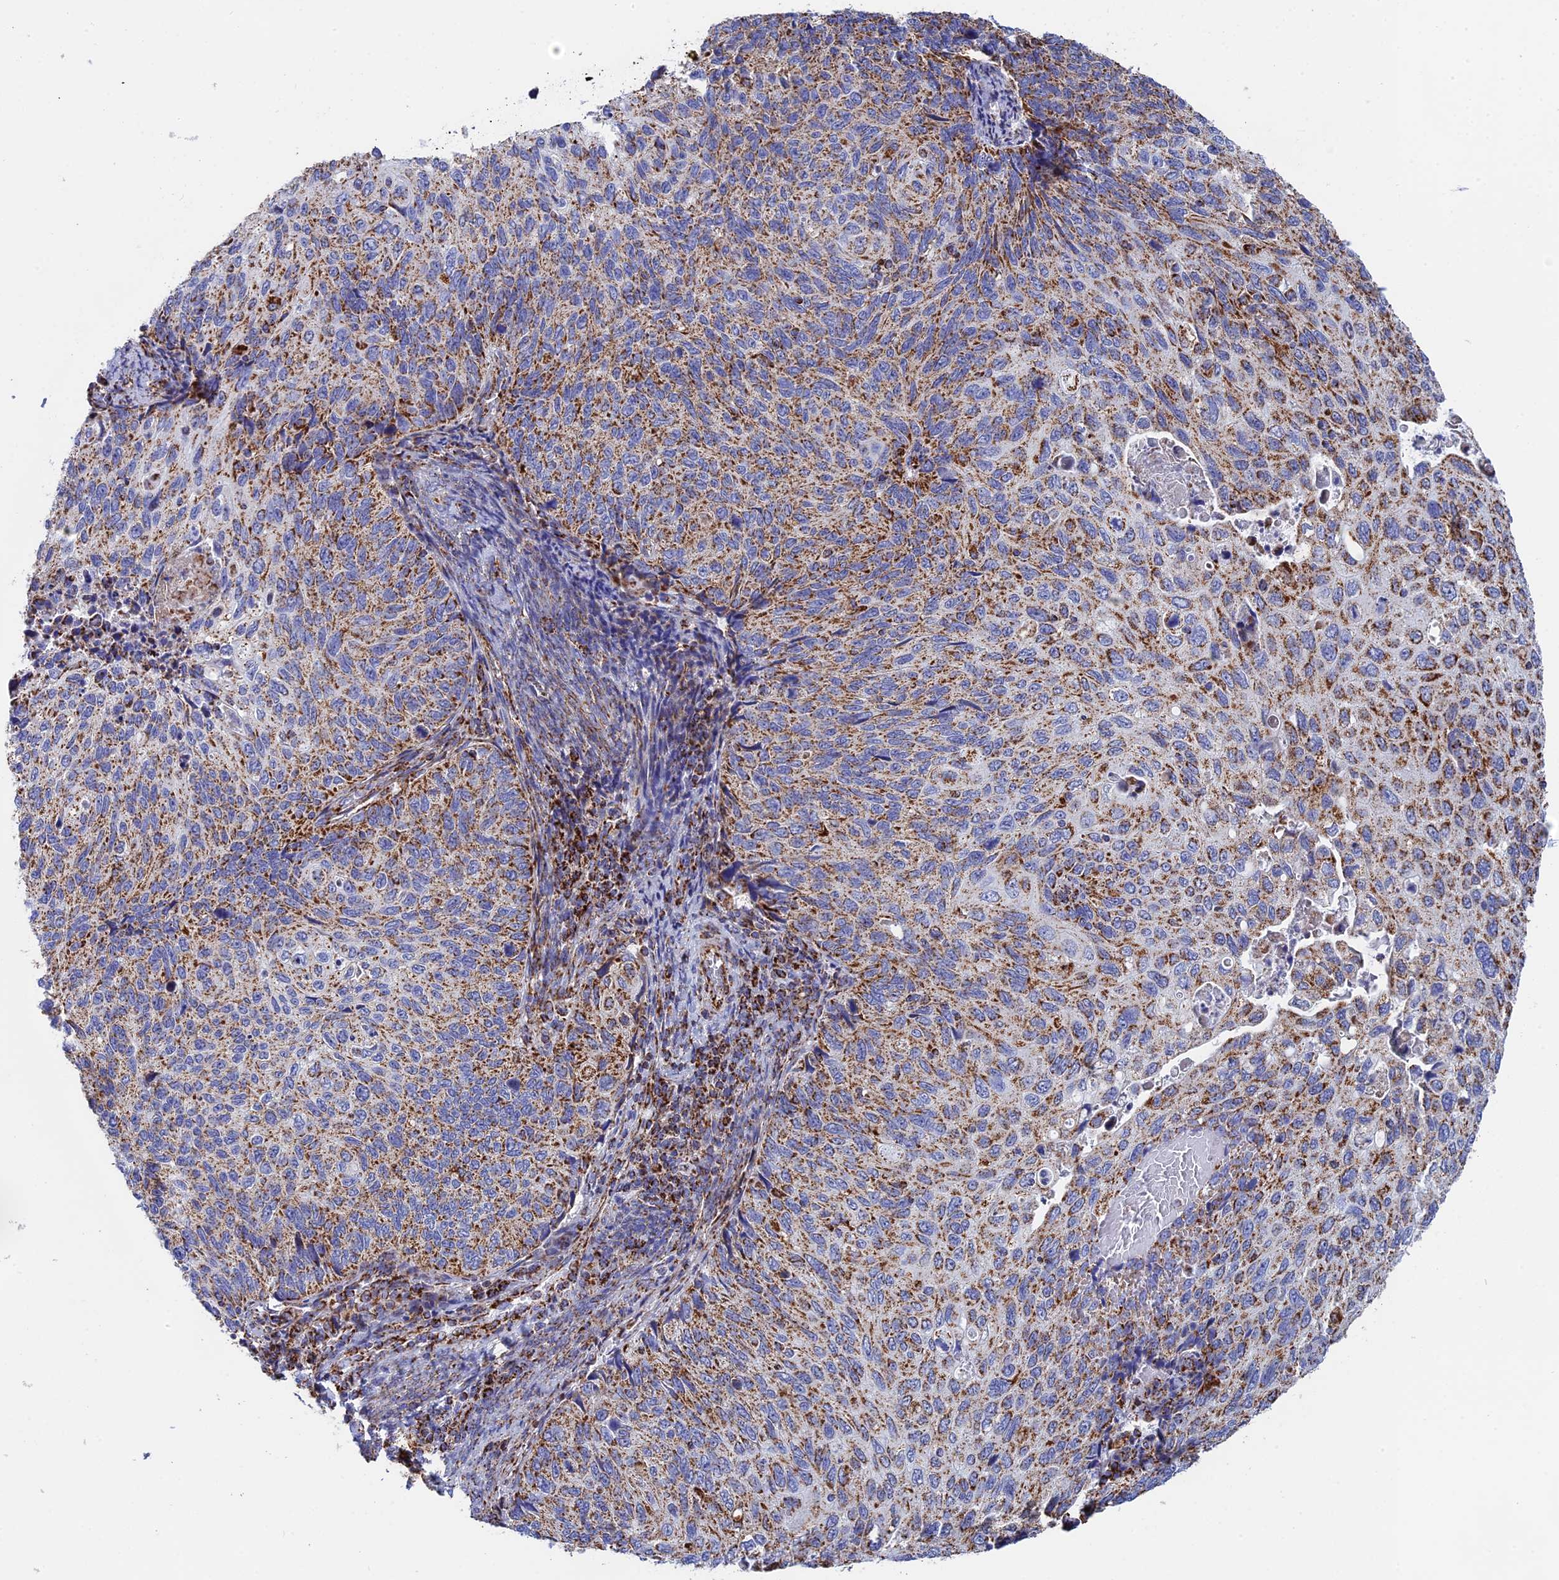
{"staining": {"intensity": "moderate", "quantity": ">75%", "location": "cytoplasmic/membranous"}, "tissue": "cervical cancer", "cell_type": "Tumor cells", "image_type": "cancer", "snomed": [{"axis": "morphology", "description": "Squamous cell carcinoma, NOS"}, {"axis": "topography", "description": "Cervix"}], "caption": "Cervical squamous cell carcinoma was stained to show a protein in brown. There is medium levels of moderate cytoplasmic/membranous positivity in approximately >75% of tumor cells.", "gene": "NDUFA5", "patient": {"sex": "female", "age": 70}}